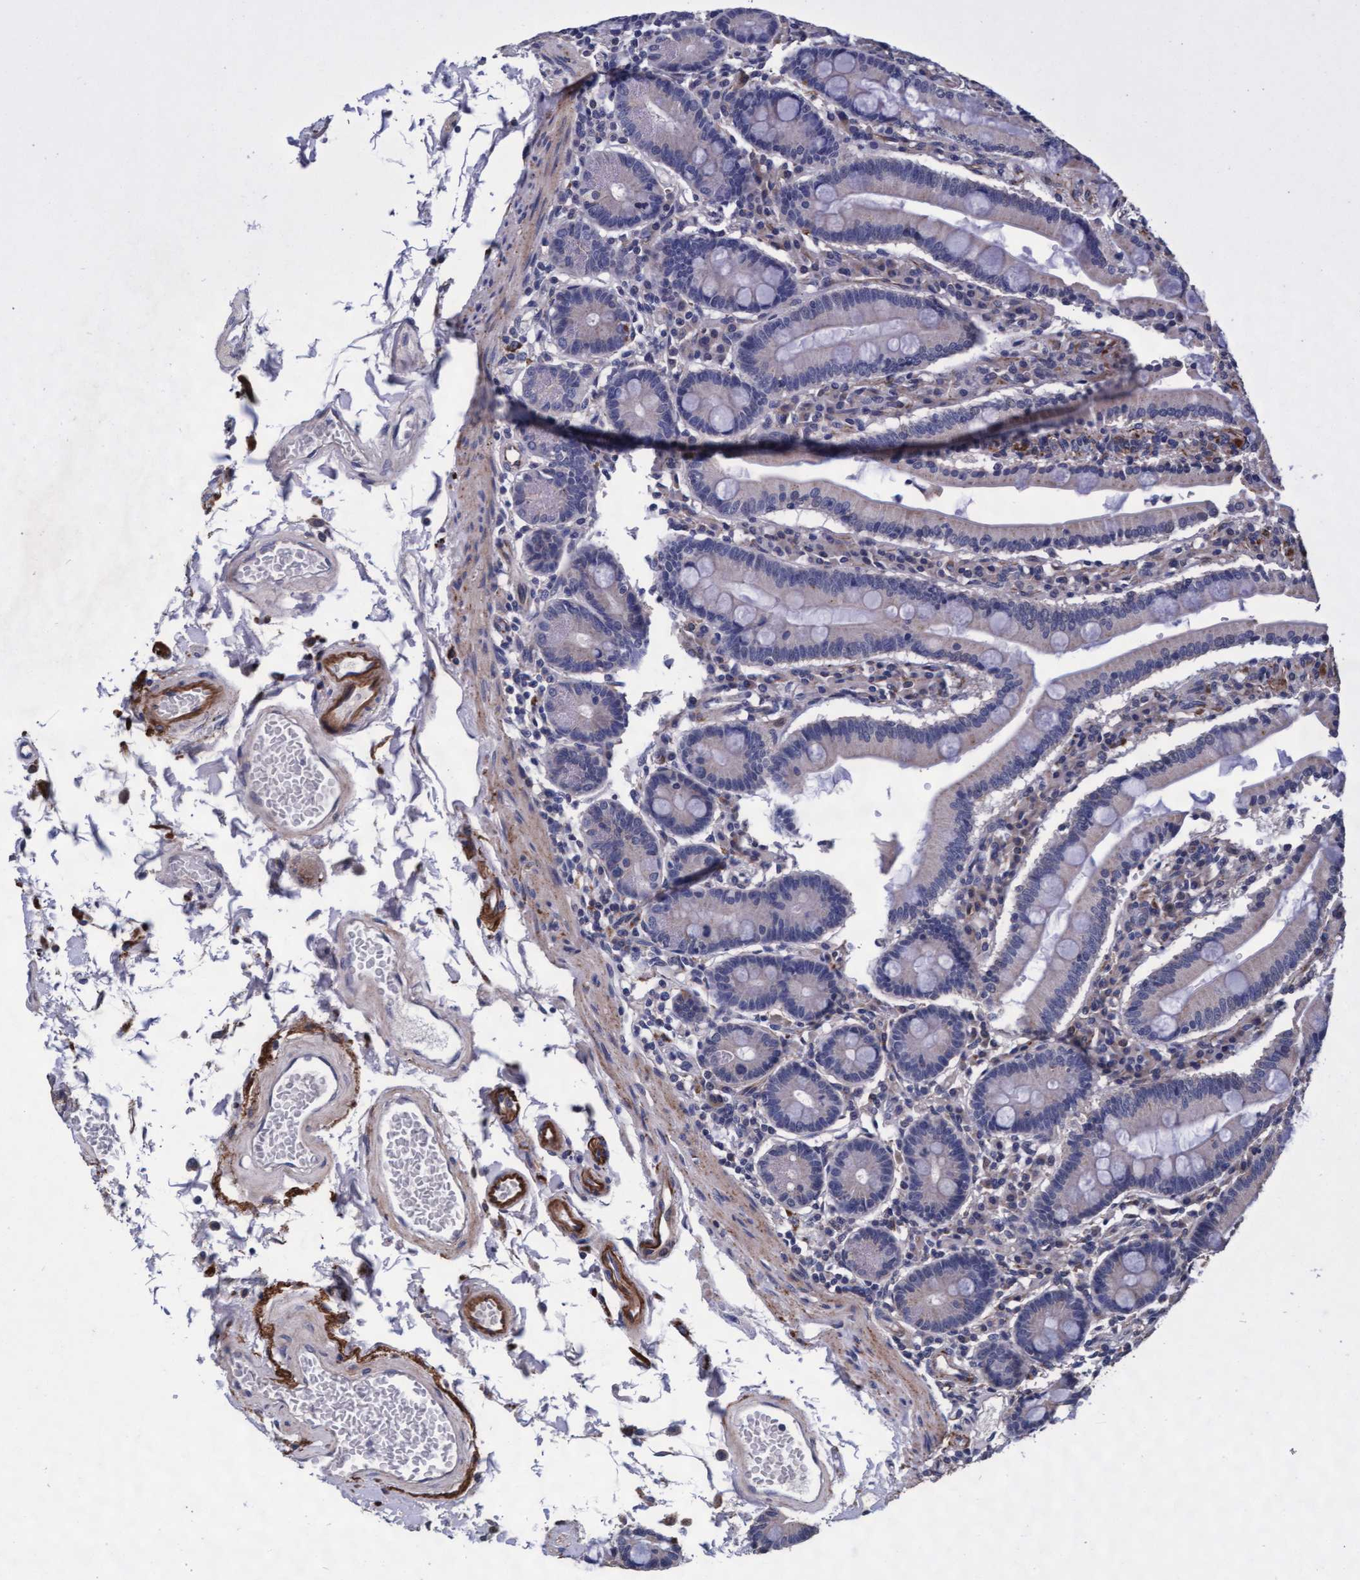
{"staining": {"intensity": "weak", "quantity": "<25%", "location": "cytoplasmic/membranous"}, "tissue": "duodenum", "cell_type": "Glandular cells", "image_type": "normal", "snomed": [{"axis": "morphology", "description": "Normal tissue, NOS"}, {"axis": "topography", "description": "Small intestine, NOS"}], "caption": "High magnification brightfield microscopy of benign duodenum stained with DAB (brown) and counterstained with hematoxylin (blue): glandular cells show no significant positivity. Nuclei are stained in blue.", "gene": "CPQ", "patient": {"sex": "female", "age": 71}}